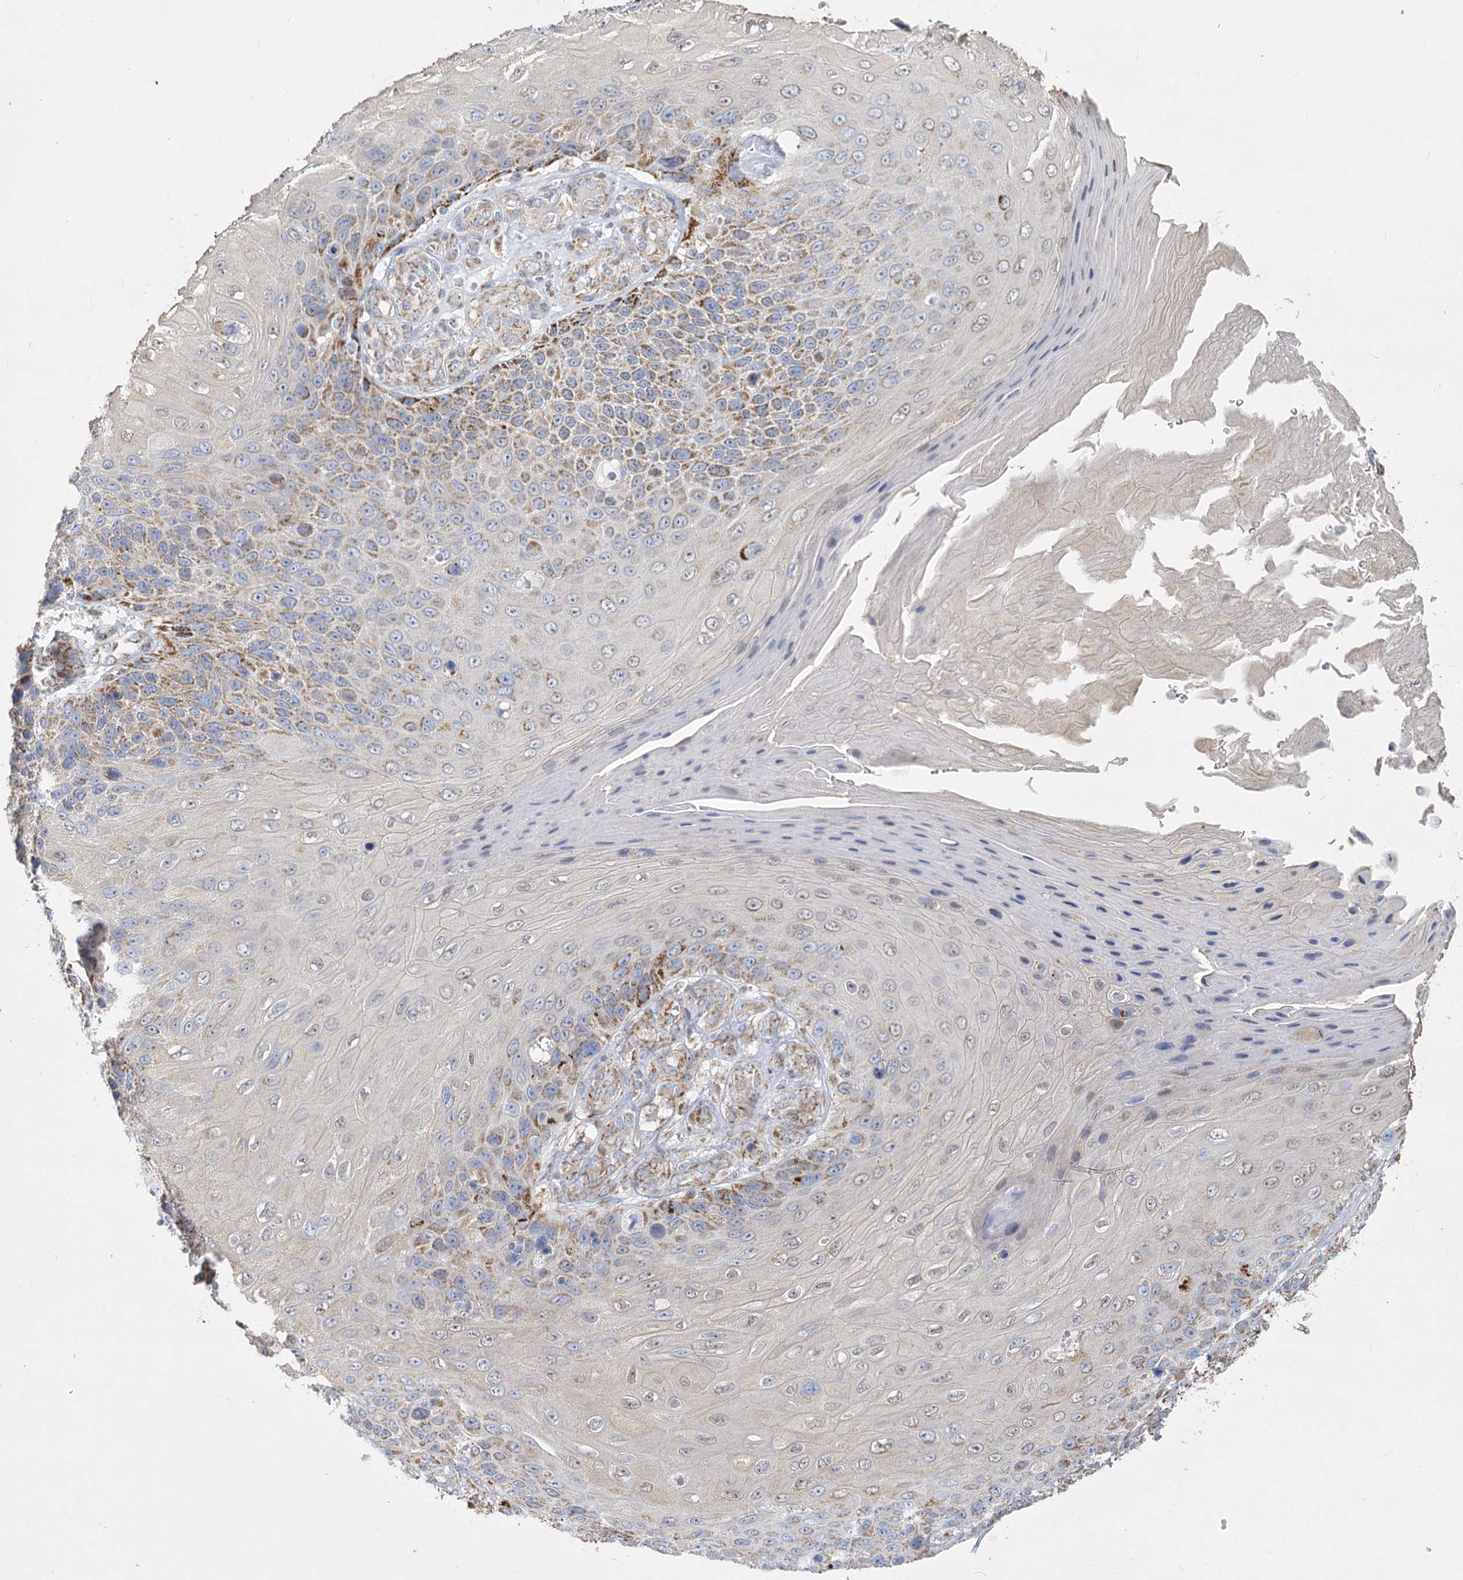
{"staining": {"intensity": "strong", "quantity": "25%-75%", "location": "cytoplasmic/membranous"}, "tissue": "skin cancer", "cell_type": "Tumor cells", "image_type": "cancer", "snomed": [{"axis": "morphology", "description": "Squamous cell carcinoma, NOS"}, {"axis": "topography", "description": "Skin"}], "caption": "Immunohistochemistry (IHC) staining of skin cancer (squamous cell carcinoma), which displays high levels of strong cytoplasmic/membranous positivity in approximately 25%-75% of tumor cells indicating strong cytoplasmic/membranous protein expression. The staining was performed using DAB (3,3'-diaminobenzidine) (brown) for protein detection and nuclei were counterstained in hematoxylin (blue).", "gene": "DHTKD1", "patient": {"sex": "female", "age": 88}}